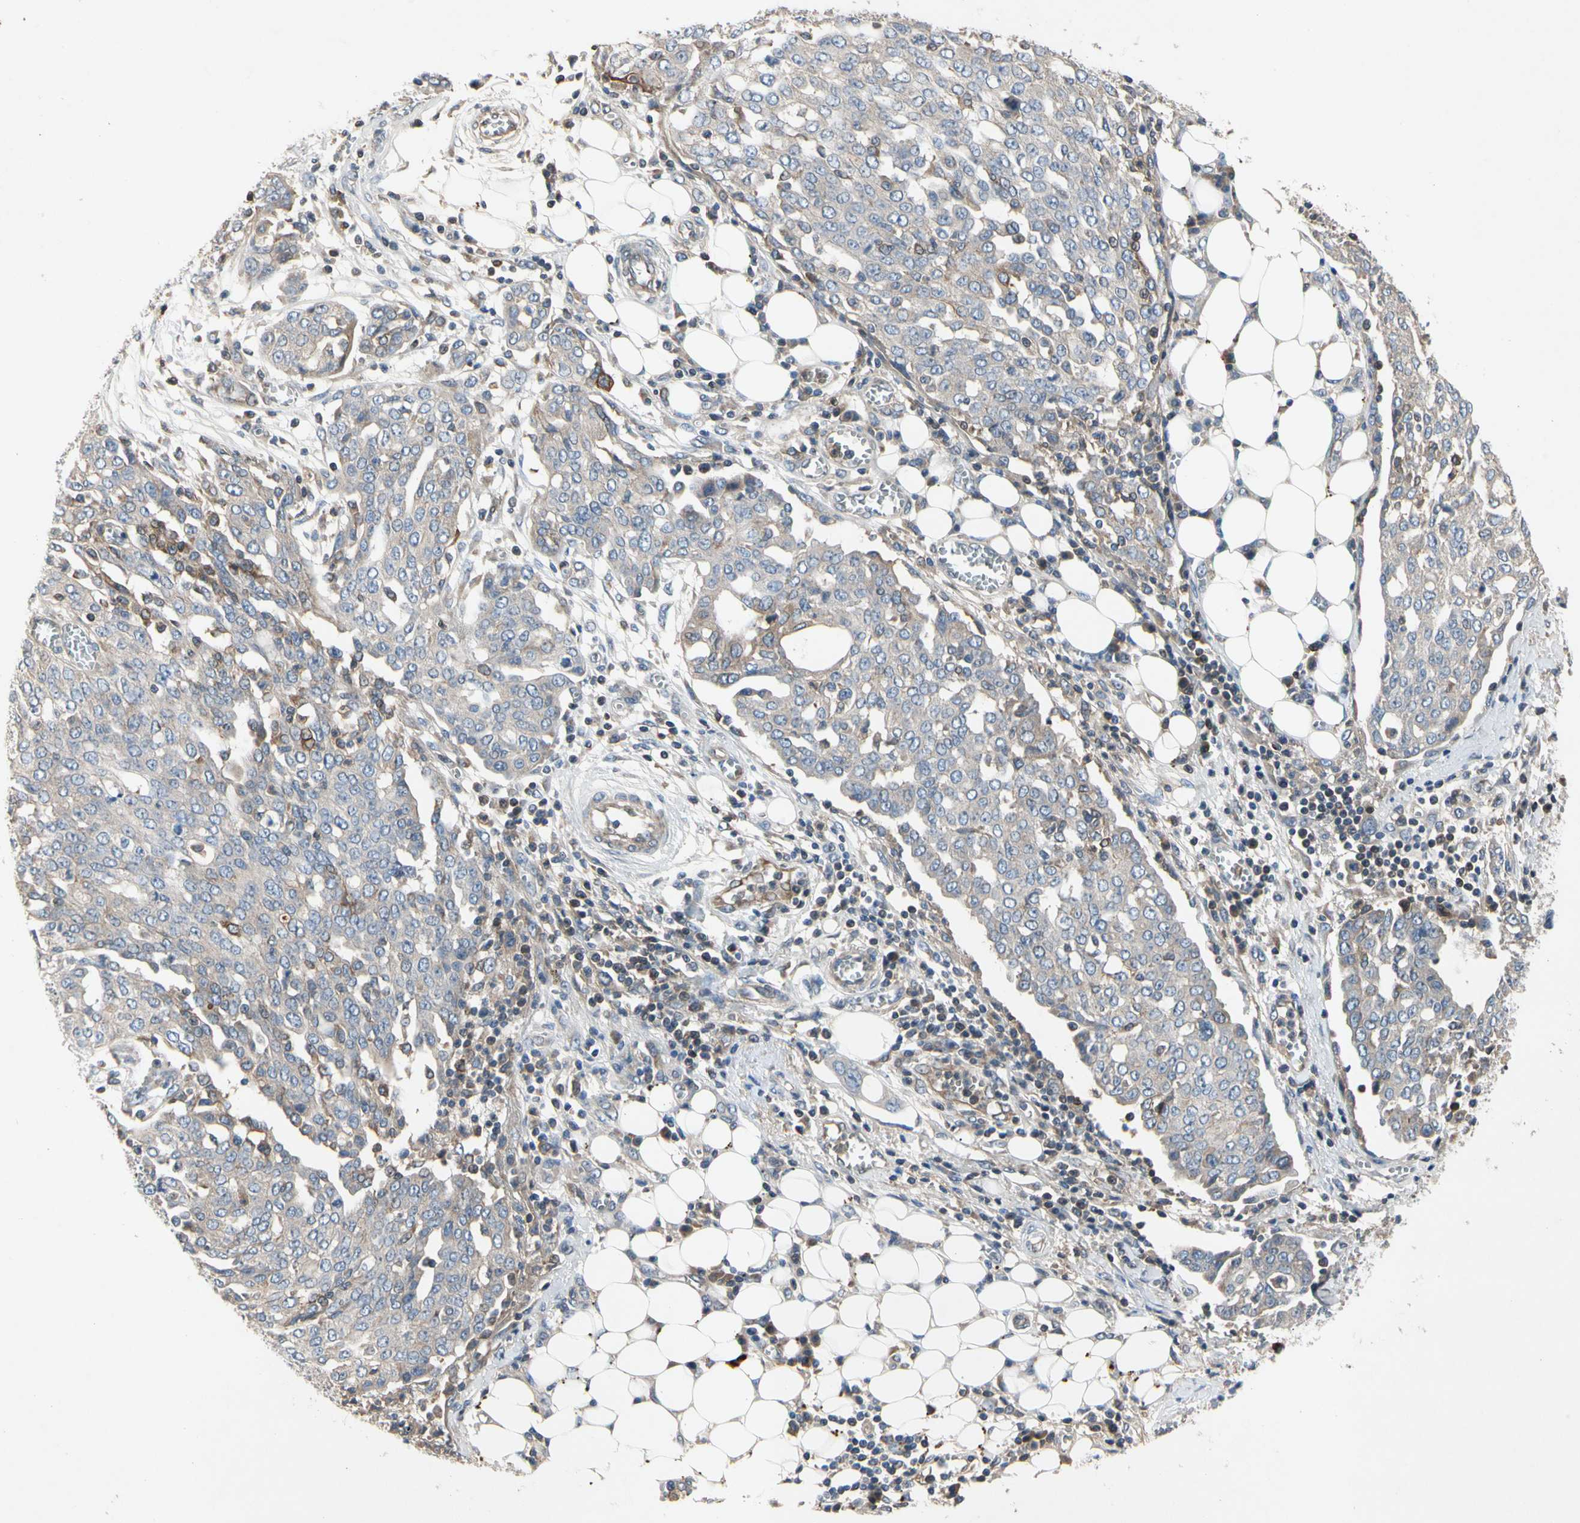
{"staining": {"intensity": "negative", "quantity": "none", "location": "none"}, "tissue": "ovarian cancer", "cell_type": "Tumor cells", "image_type": "cancer", "snomed": [{"axis": "morphology", "description": "Cystadenocarcinoma, serous, NOS"}, {"axis": "topography", "description": "Soft tissue"}, {"axis": "topography", "description": "Ovary"}], "caption": "Histopathology image shows no significant protein staining in tumor cells of serous cystadenocarcinoma (ovarian). The staining was performed using DAB (3,3'-diaminobenzidine) to visualize the protein expression in brown, while the nuclei were stained in blue with hematoxylin (Magnification: 20x).", "gene": "CRTAC1", "patient": {"sex": "female", "age": 57}}